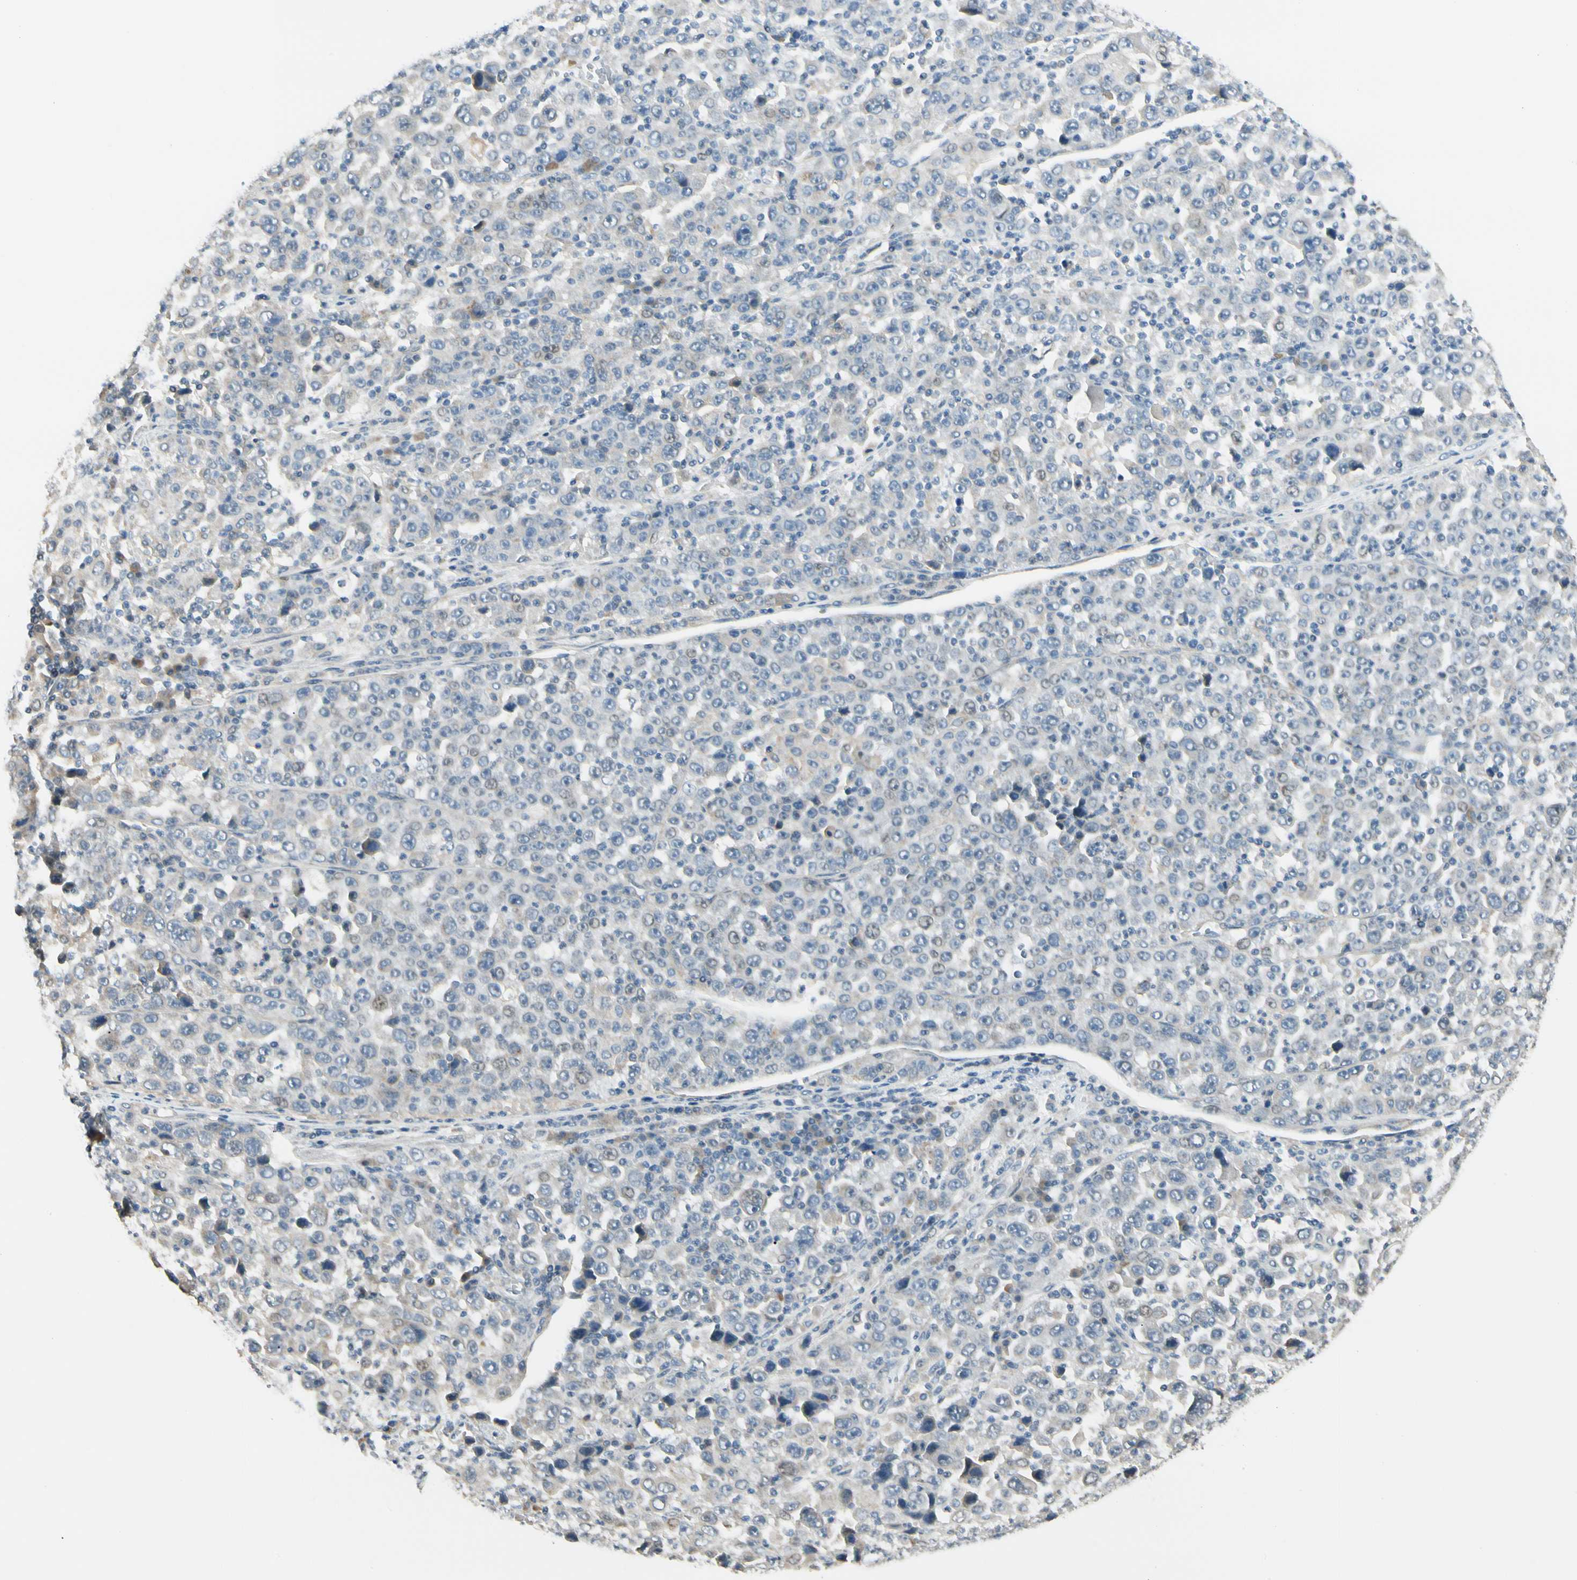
{"staining": {"intensity": "weak", "quantity": "<25%", "location": "cytoplasmic/membranous"}, "tissue": "stomach cancer", "cell_type": "Tumor cells", "image_type": "cancer", "snomed": [{"axis": "morphology", "description": "Normal tissue, NOS"}, {"axis": "morphology", "description": "Adenocarcinoma, NOS"}, {"axis": "topography", "description": "Stomach, upper"}, {"axis": "topography", "description": "Stomach"}], "caption": "A high-resolution photomicrograph shows immunohistochemistry staining of adenocarcinoma (stomach), which displays no significant positivity in tumor cells.", "gene": "P3H2", "patient": {"sex": "male", "age": 59}}